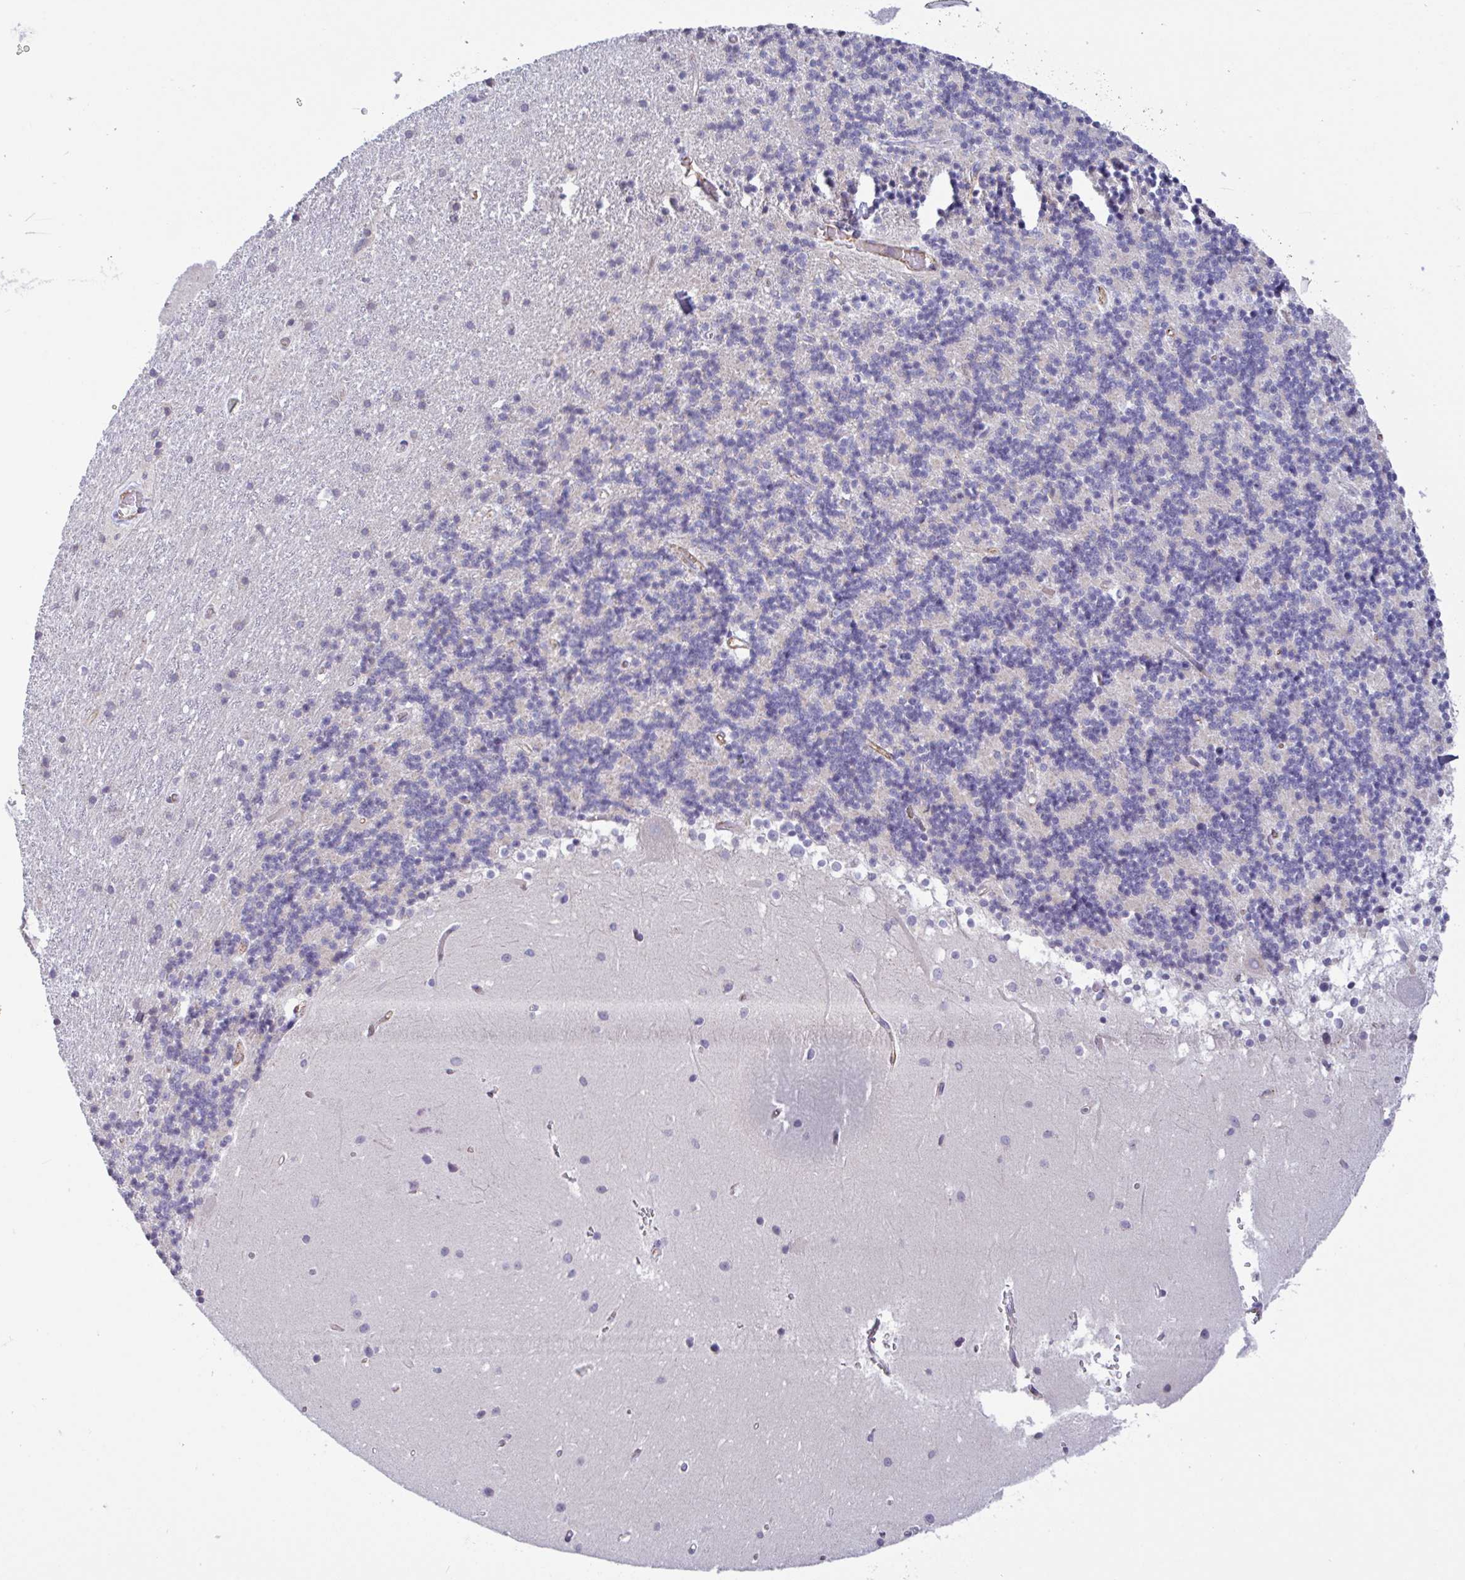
{"staining": {"intensity": "negative", "quantity": "none", "location": "none"}, "tissue": "cerebellum", "cell_type": "Cells in granular layer", "image_type": "normal", "snomed": [{"axis": "morphology", "description": "Normal tissue, NOS"}, {"axis": "topography", "description": "Cerebellum"}], "caption": "Immunohistochemical staining of normal human cerebellum exhibits no significant staining in cells in granular layer. The staining was performed using DAB to visualize the protein expression in brown, while the nuclei were stained in blue with hematoxylin (Magnification: 20x).", "gene": "PLCD4", "patient": {"sex": "male", "age": 54}}